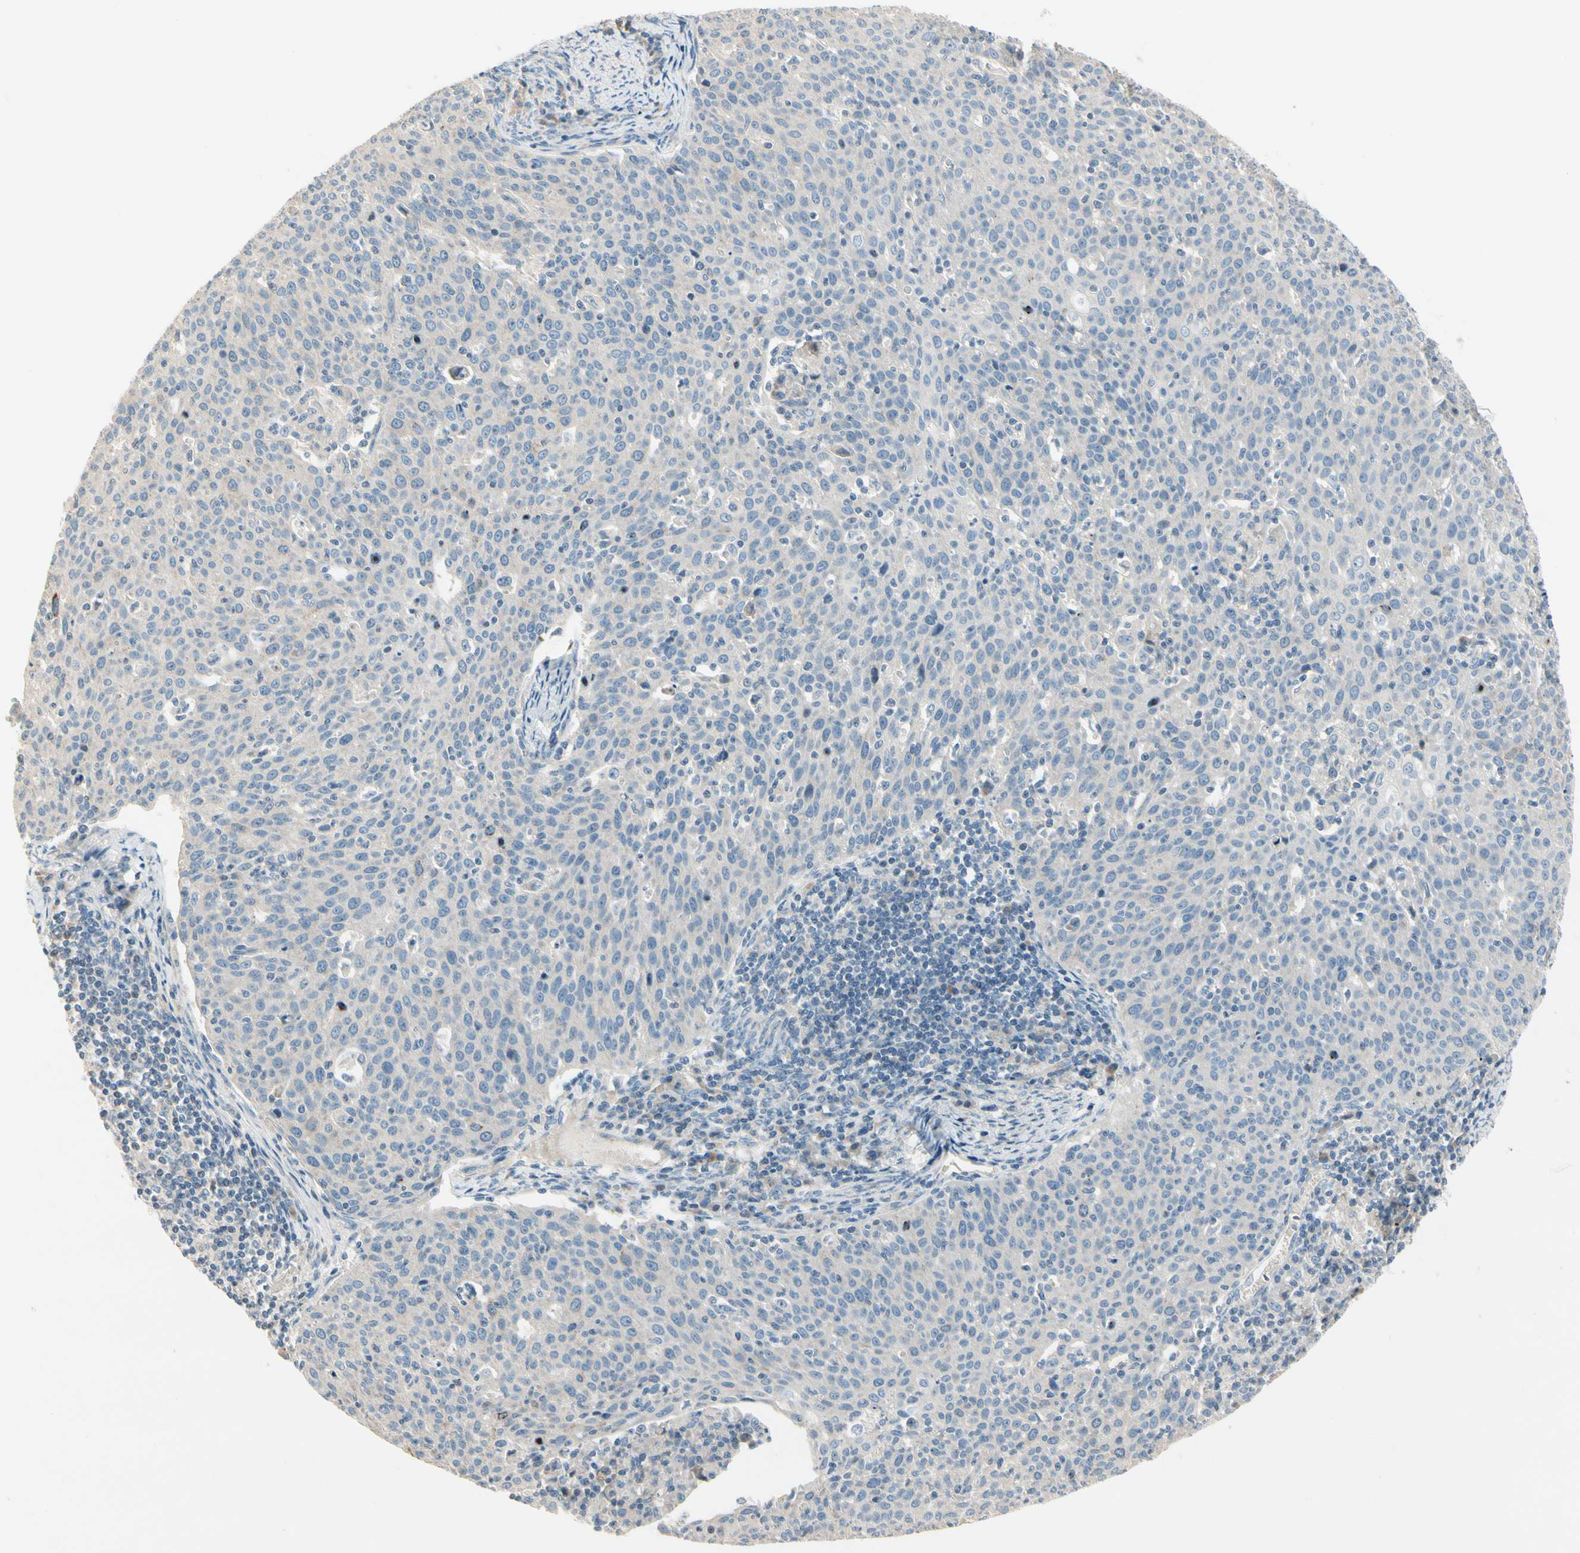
{"staining": {"intensity": "negative", "quantity": "none", "location": "none"}, "tissue": "cervical cancer", "cell_type": "Tumor cells", "image_type": "cancer", "snomed": [{"axis": "morphology", "description": "Squamous cell carcinoma, NOS"}, {"axis": "topography", "description": "Cervix"}], "caption": "This image is of cervical cancer (squamous cell carcinoma) stained with immunohistochemistry (IHC) to label a protein in brown with the nuclei are counter-stained blue. There is no expression in tumor cells.", "gene": "ADGRA3", "patient": {"sex": "female", "age": 38}}